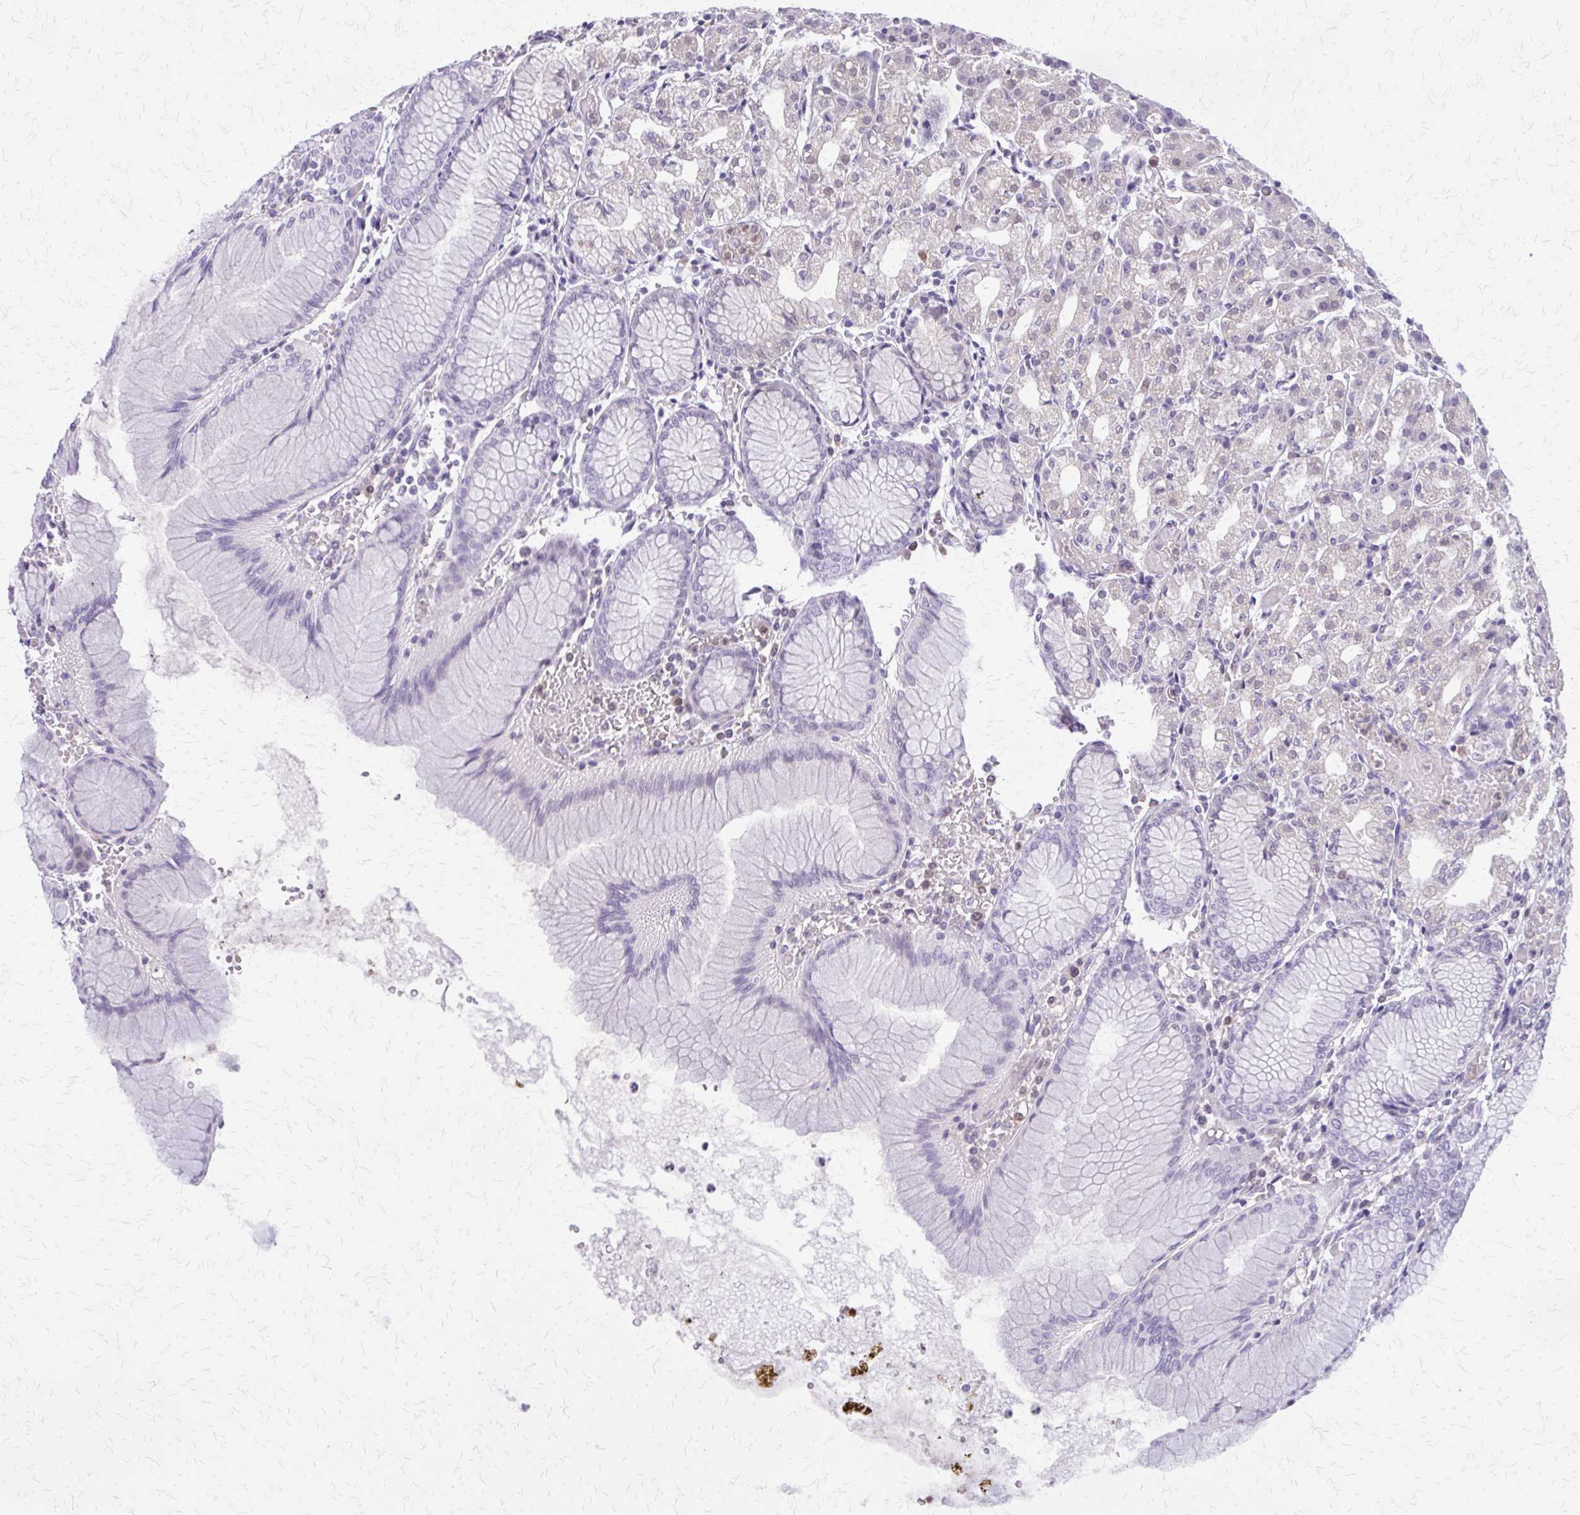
{"staining": {"intensity": "weak", "quantity": "<25%", "location": "cytoplasmic/membranous"}, "tissue": "stomach", "cell_type": "Glandular cells", "image_type": "normal", "snomed": [{"axis": "morphology", "description": "Normal tissue, NOS"}, {"axis": "topography", "description": "Stomach"}], "caption": "Unremarkable stomach was stained to show a protein in brown. There is no significant expression in glandular cells.", "gene": "GLRX", "patient": {"sex": "female", "age": 57}}